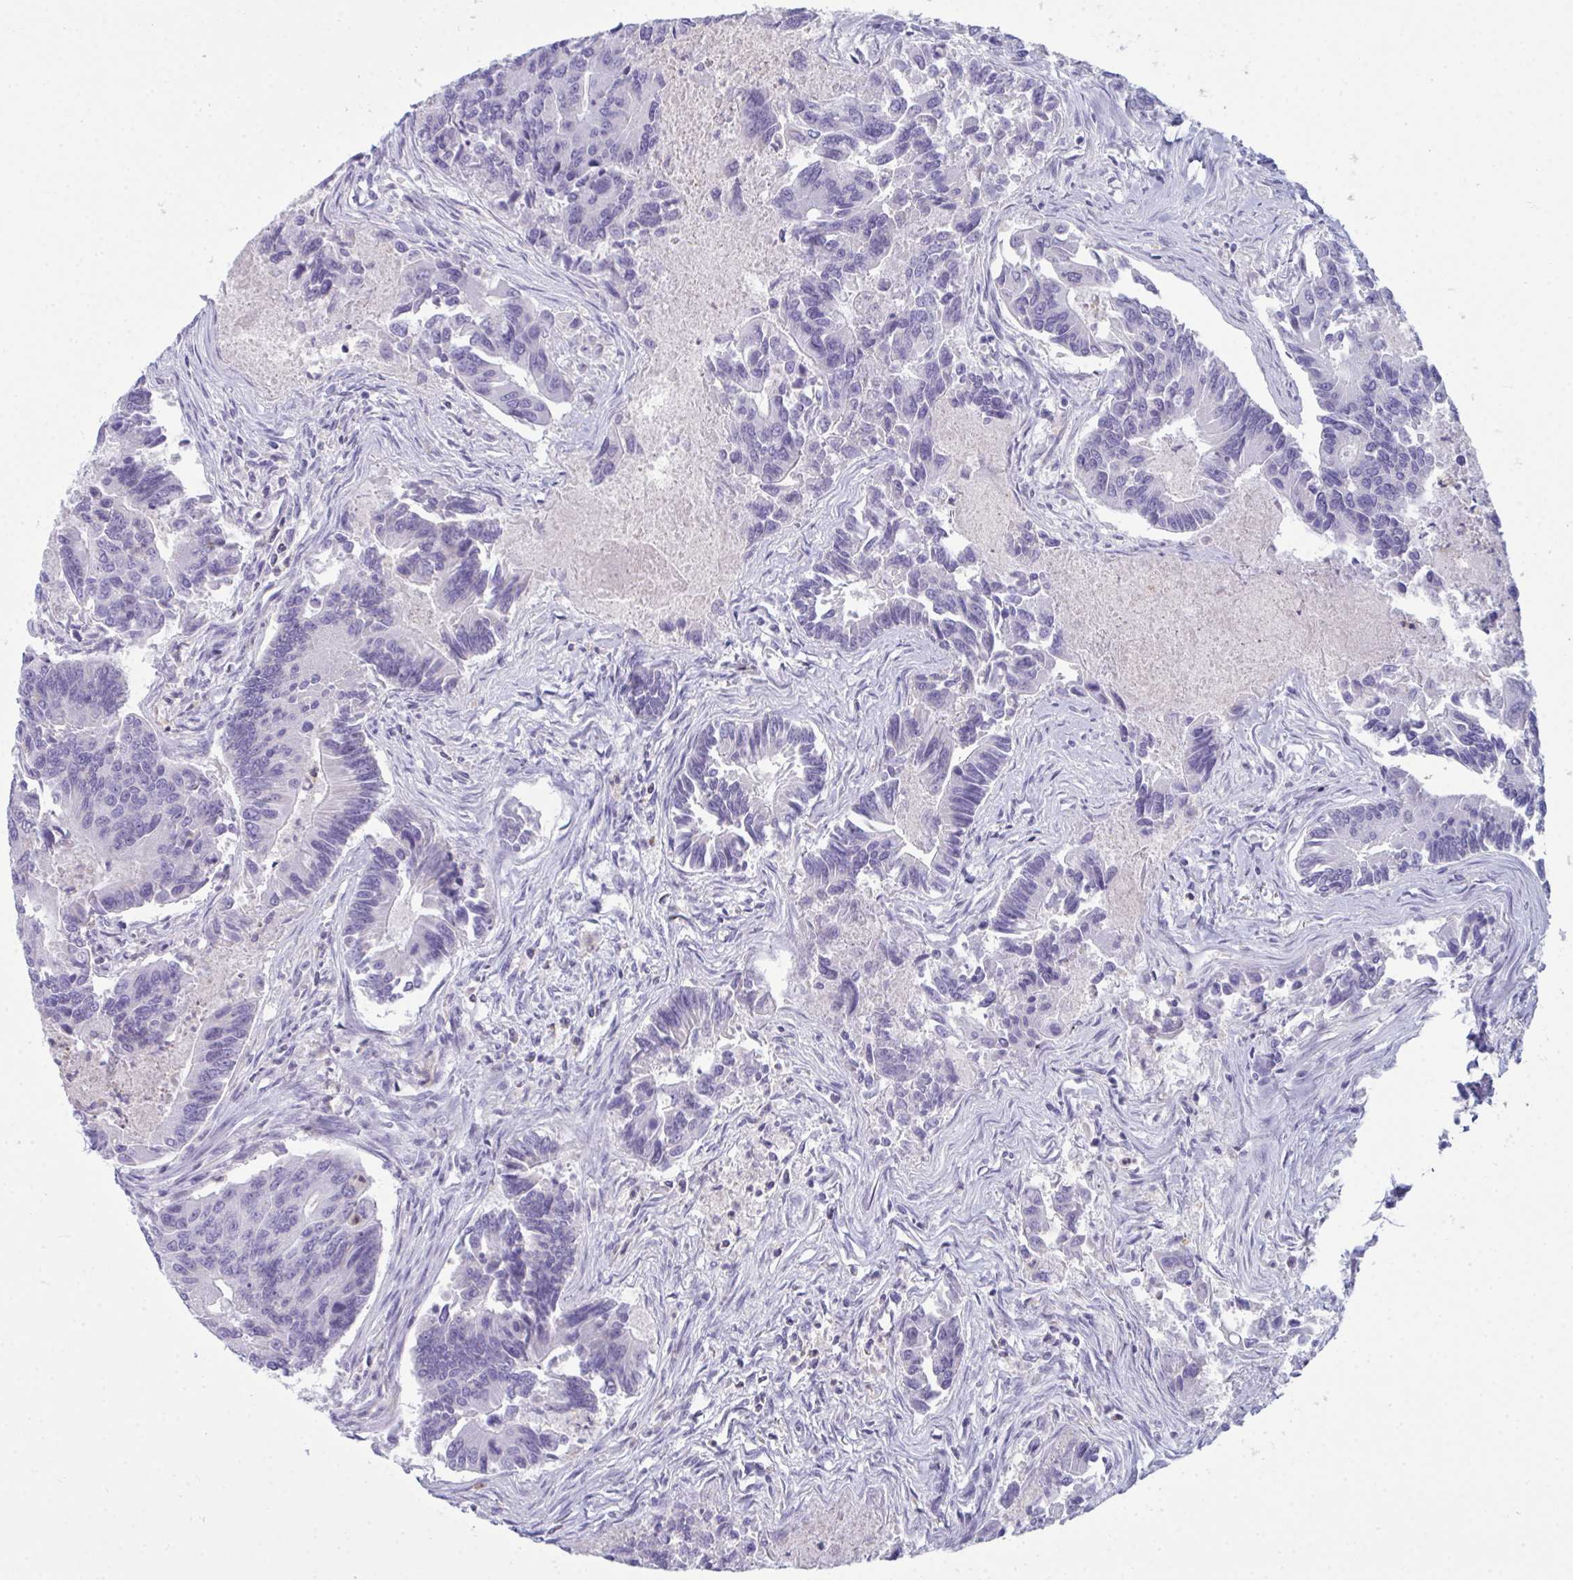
{"staining": {"intensity": "negative", "quantity": "none", "location": "none"}, "tissue": "colorectal cancer", "cell_type": "Tumor cells", "image_type": "cancer", "snomed": [{"axis": "morphology", "description": "Adenocarcinoma, NOS"}, {"axis": "topography", "description": "Colon"}], "caption": "Immunohistochemistry micrograph of colorectal cancer (adenocarcinoma) stained for a protein (brown), which demonstrates no expression in tumor cells.", "gene": "SERPINB10", "patient": {"sex": "female", "age": 67}}